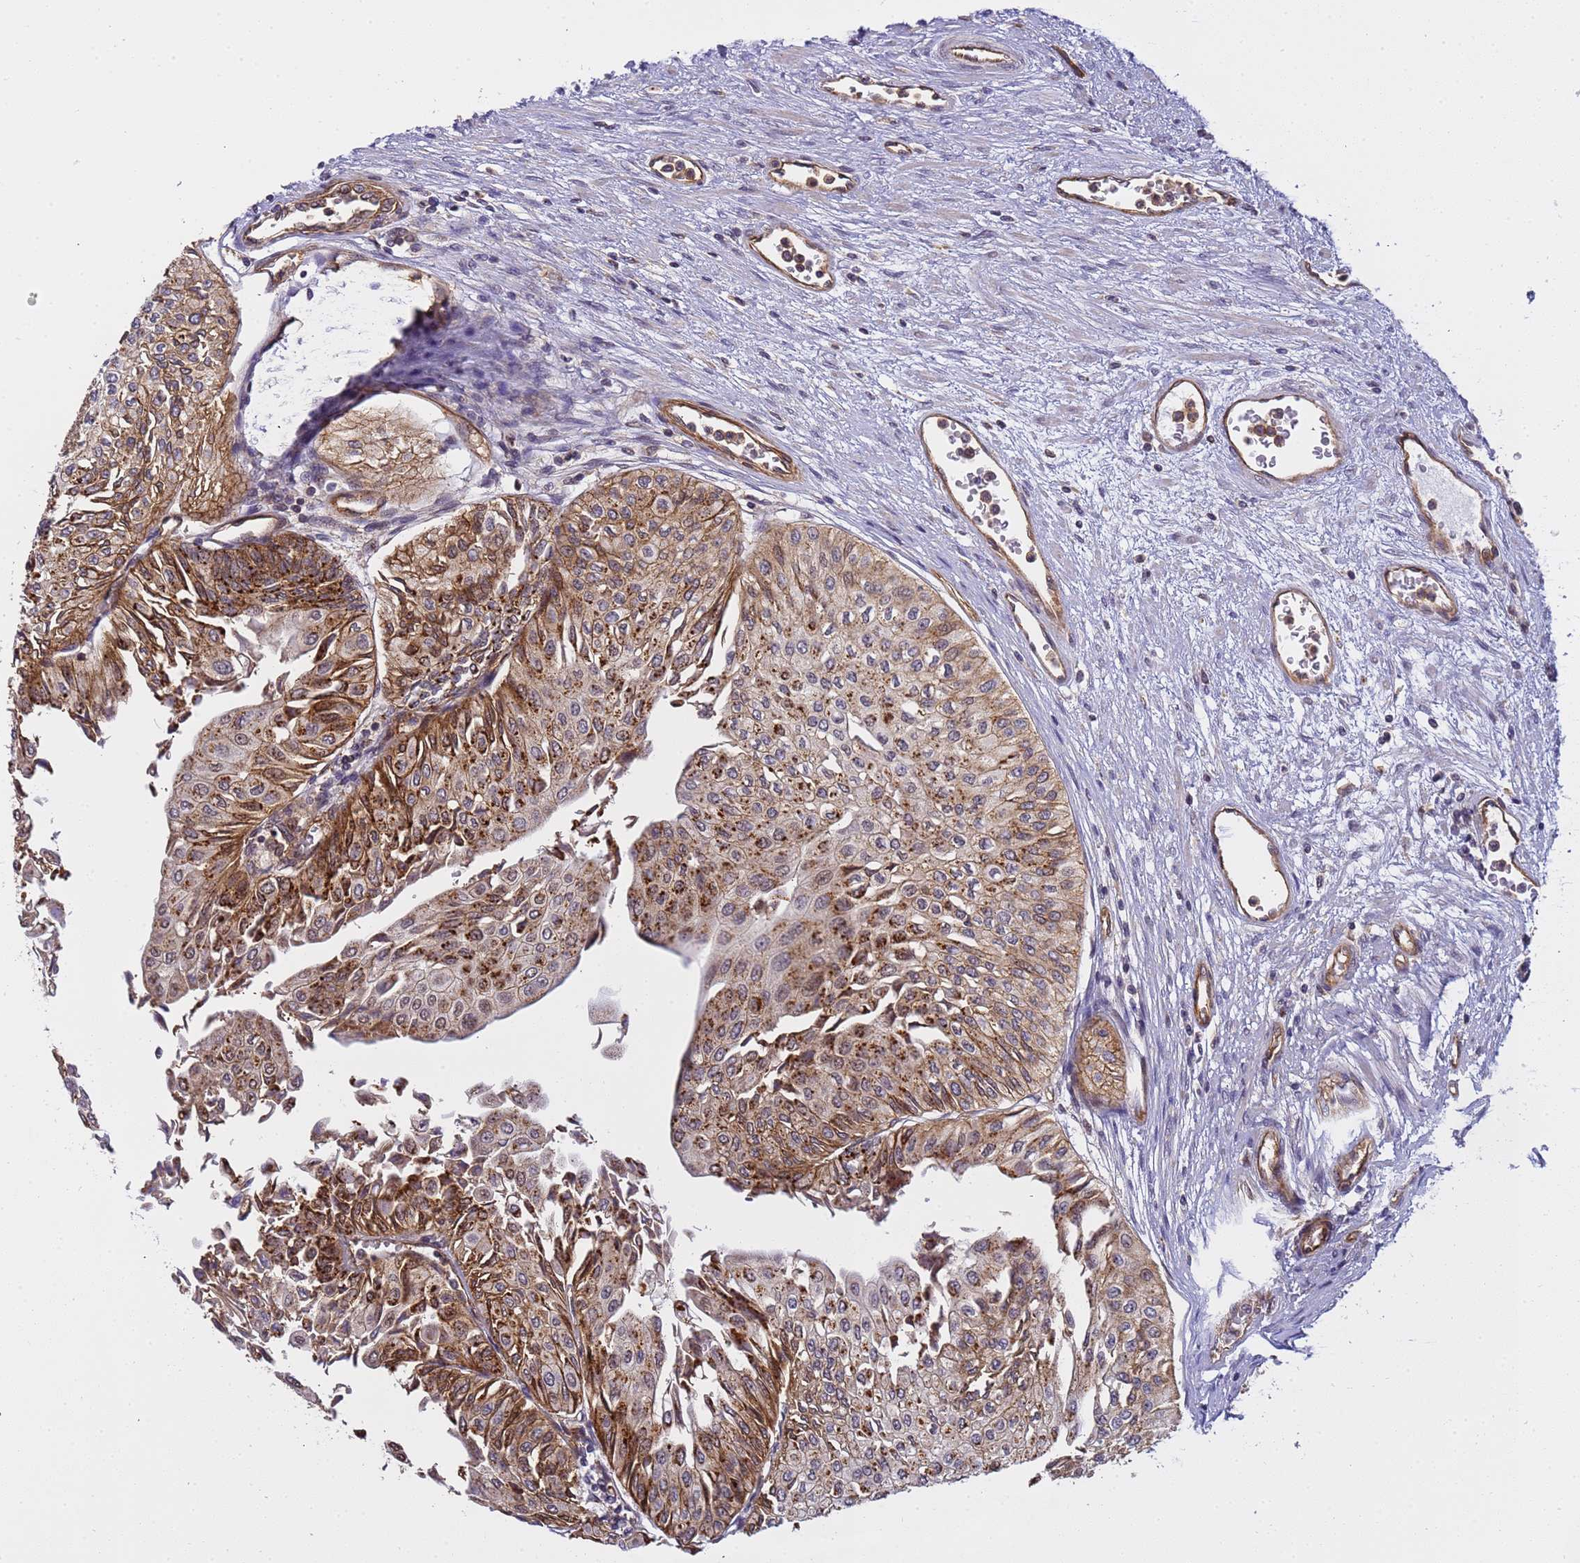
{"staining": {"intensity": "moderate", "quantity": ">75%", "location": "cytoplasmic/membranous"}, "tissue": "urothelial cancer", "cell_type": "Tumor cells", "image_type": "cancer", "snomed": [{"axis": "morphology", "description": "Urothelial carcinoma, Low grade"}, {"axis": "topography", "description": "Urinary bladder"}], "caption": "A histopathology image of urothelial carcinoma (low-grade) stained for a protein exhibits moderate cytoplasmic/membranous brown staining in tumor cells. (IHC, brightfield microscopy, high magnification).", "gene": "EMC2", "patient": {"sex": "male", "age": 67}}